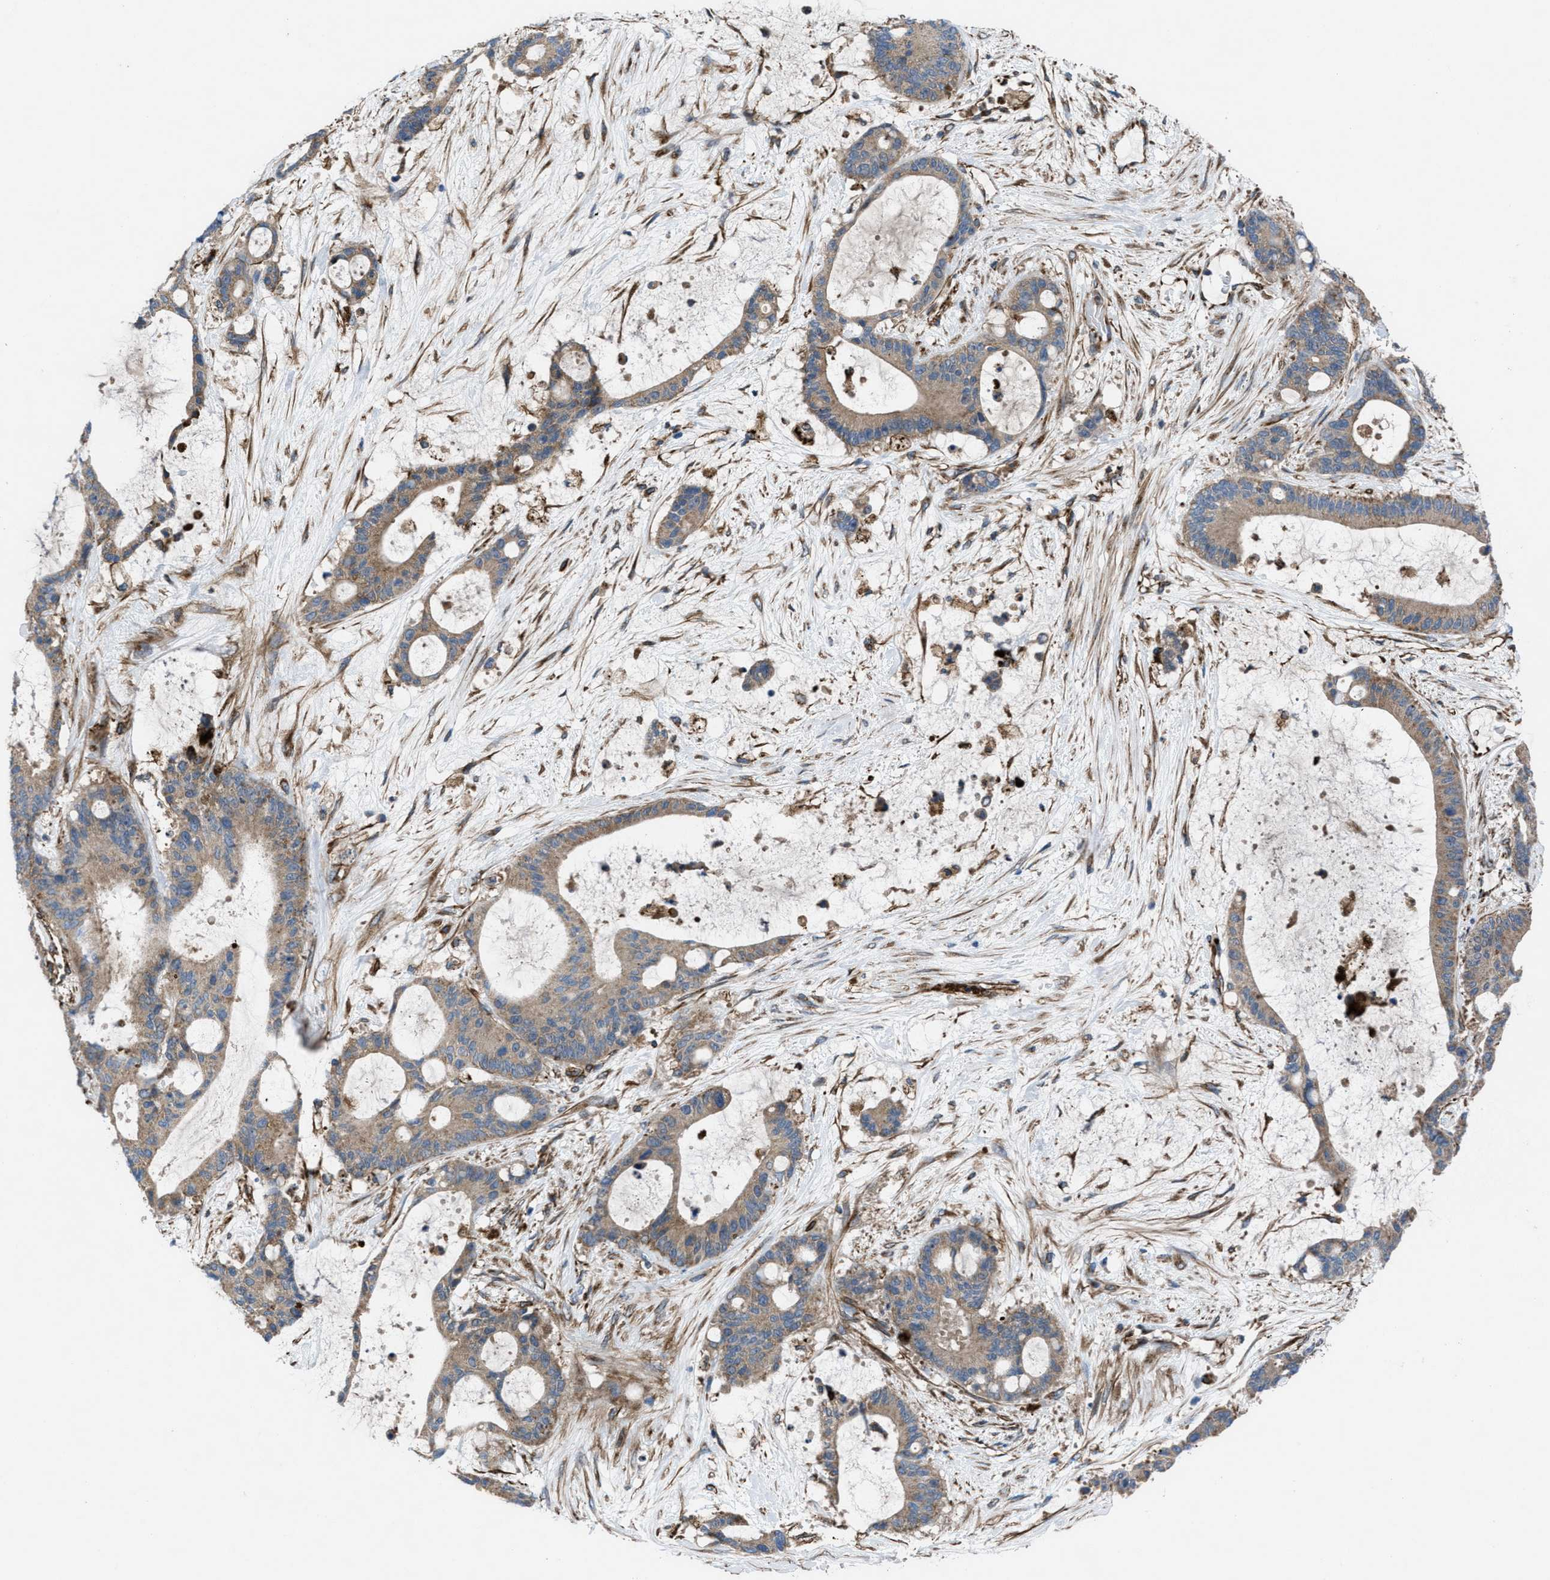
{"staining": {"intensity": "weak", "quantity": ">75%", "location": "cytoplasmic/membranous"}, "tissue": "liver cancer", "cell_type": "Tumor cells", "image_type": "cancer", "snomed": [{"axis": "morphology", "description": "Cholangiocarcinoma"}, {"axis": "topography", "description": "Liver"}], "caption": "Immunohistochemistry (IHC) micrograph of neoplastic tissue: cholangiocarcinoma (liver) stained using immunohistochemistry (IHC) shows low levels of weak protein expression localized specifically in the cytoplasmic/membranous of tumor cells, appearing as a cytoplasmic/membranous brown color.", "gene": "SLC6A9", "patient": {"sex": "female", "age": 73}}